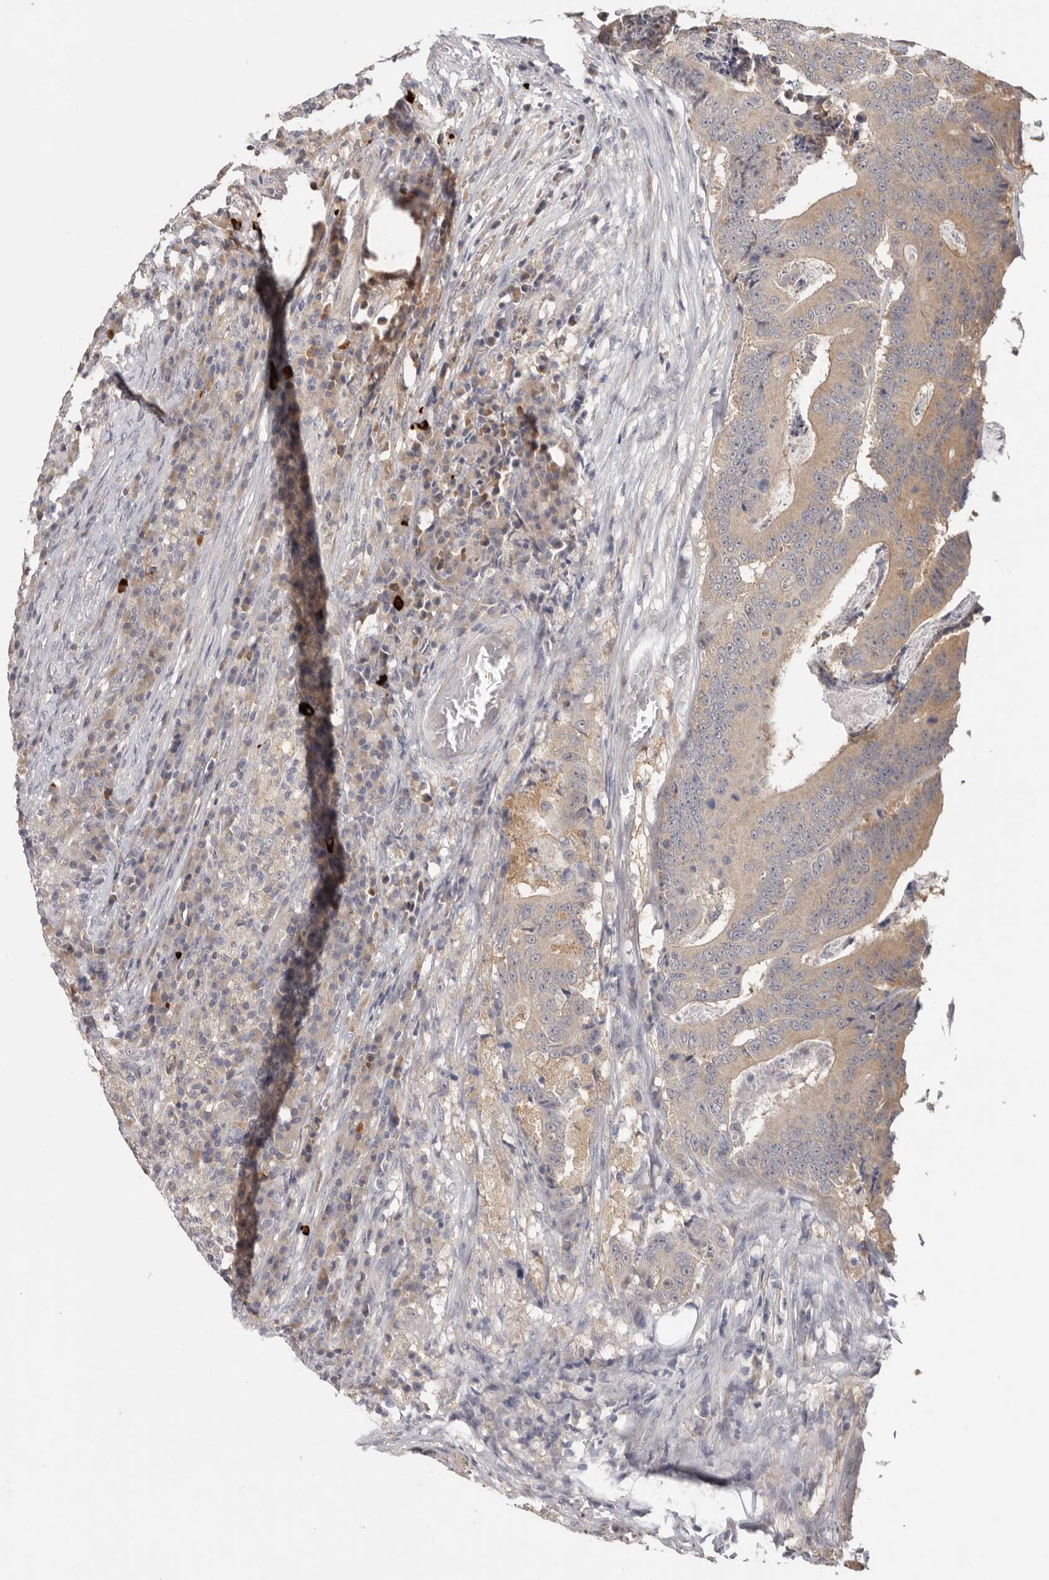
{"staining": {"intensity": "weak", "quantity": "25%-75%", "location": "cytoplasmic/membranous"}, "tissue": "colorectal cancer", "cell_type": "Tumor cells", "image_type": "cancer", "snomed": [{"axis": "morphology", "description": "Adenocarcinoma, NOS"}, {"axis": "topography", "description": "Colon"}], "caption": "This is an image of IHC staining of colorectal cancer (adenocarcinoma), which shows weak staining in the cytoplasmic/membranous of tumor cells.", "gene": "WDR77", "patient": {"sex": "male", "age": 83}}